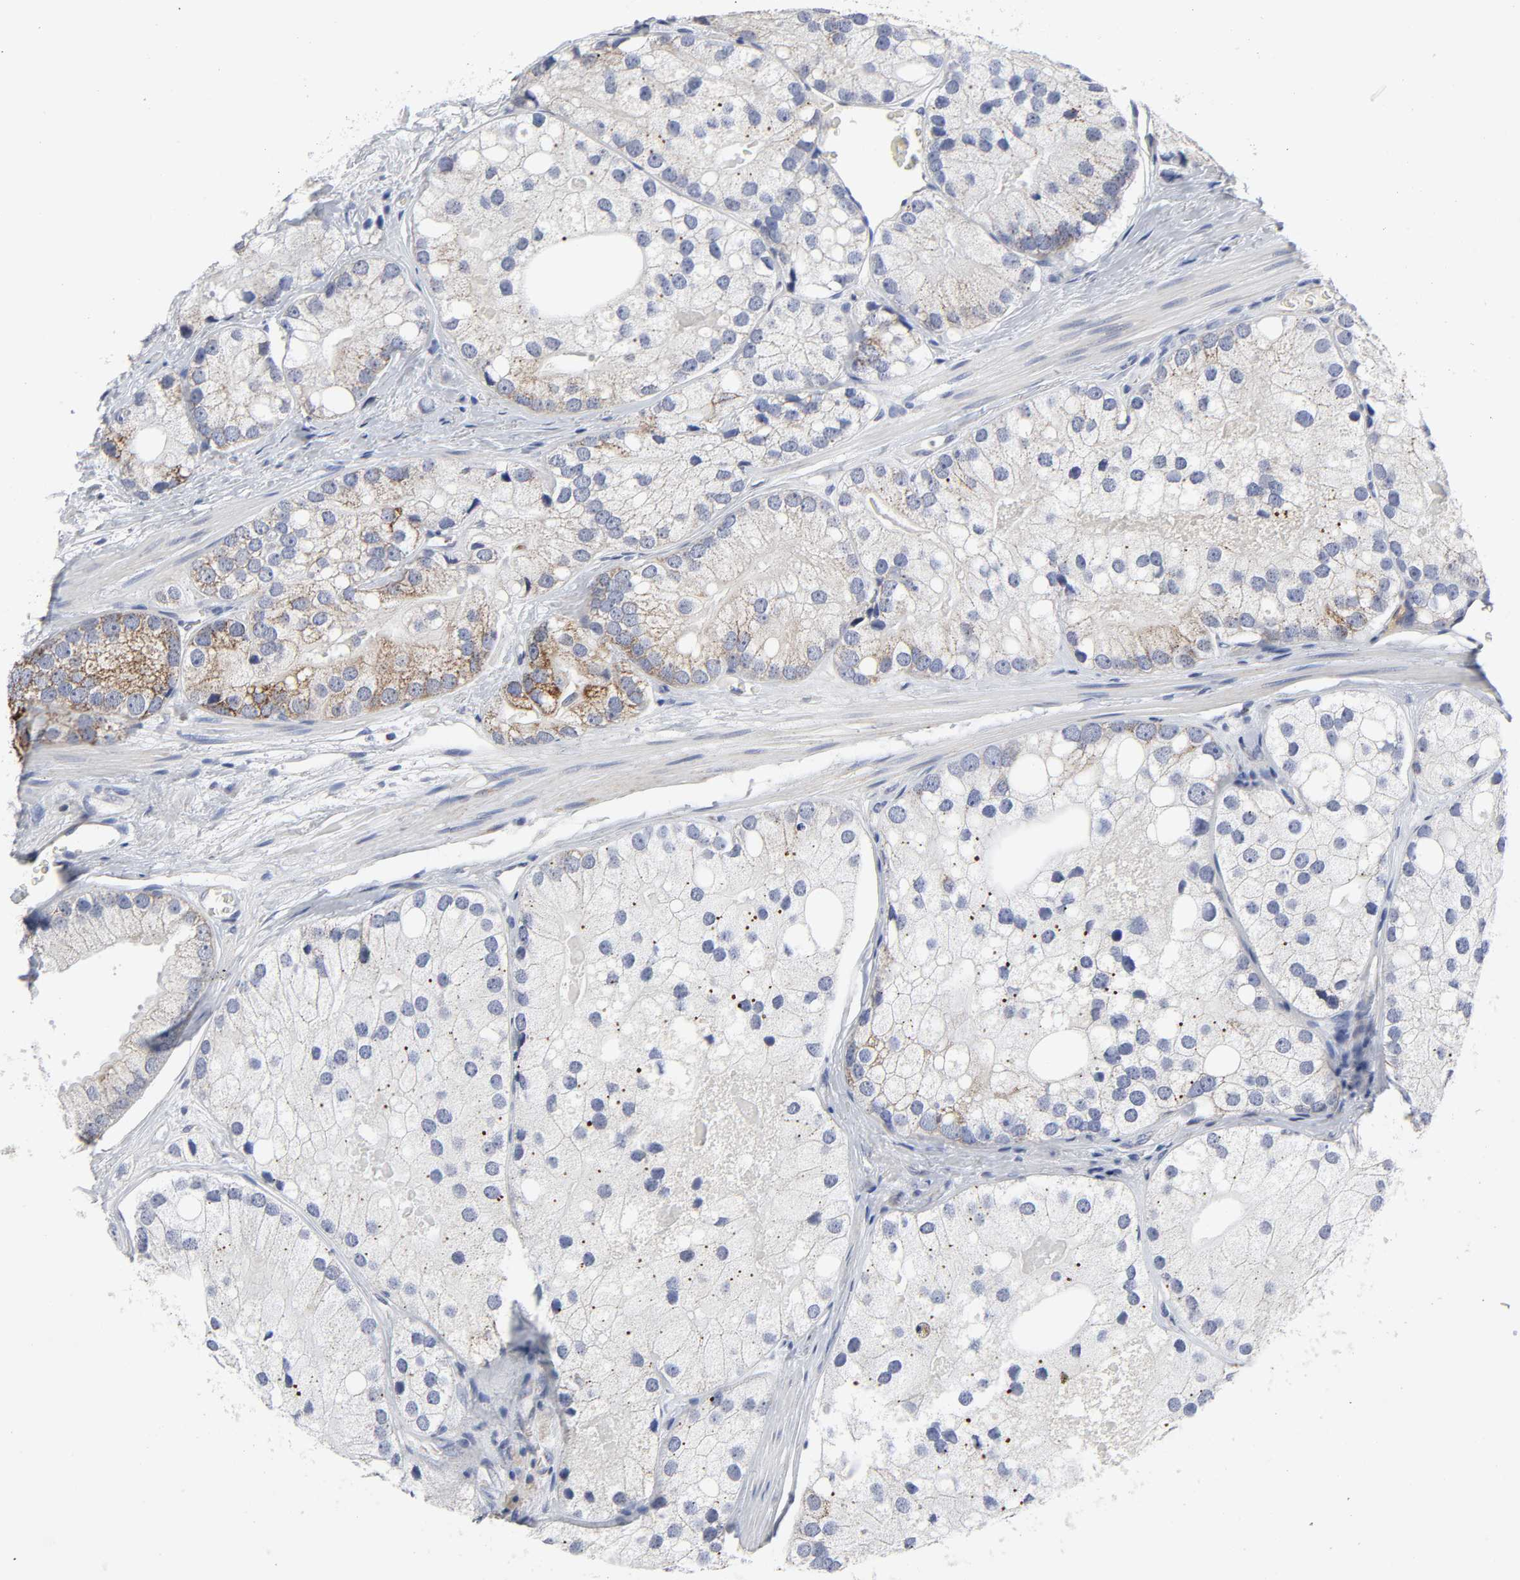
{"staining": {"intensity": "weak", "quantity": "<25%", "location": "cytoplasmic/membranous"}, "tissue": "prostate cancer", "cell_type": "Tumor cells", "image_type": "cancer", "snomed": [{"axis": "morphology", "description": "Adenocarcinoma, Low grade"}, {"axis": "topography", "description": "Prostate"}], "caption": "High magnification brightfield microscopy of prostate cancer (low-grade adenocarcinoma) stained with DAB (3,3'-diaminobenzidine) (brown) and counterstained with hematoxylin (blue): tumor cells show no significant staining.", "gene": "AOPEP", "patient": {"sex": "male", "age": 69}}